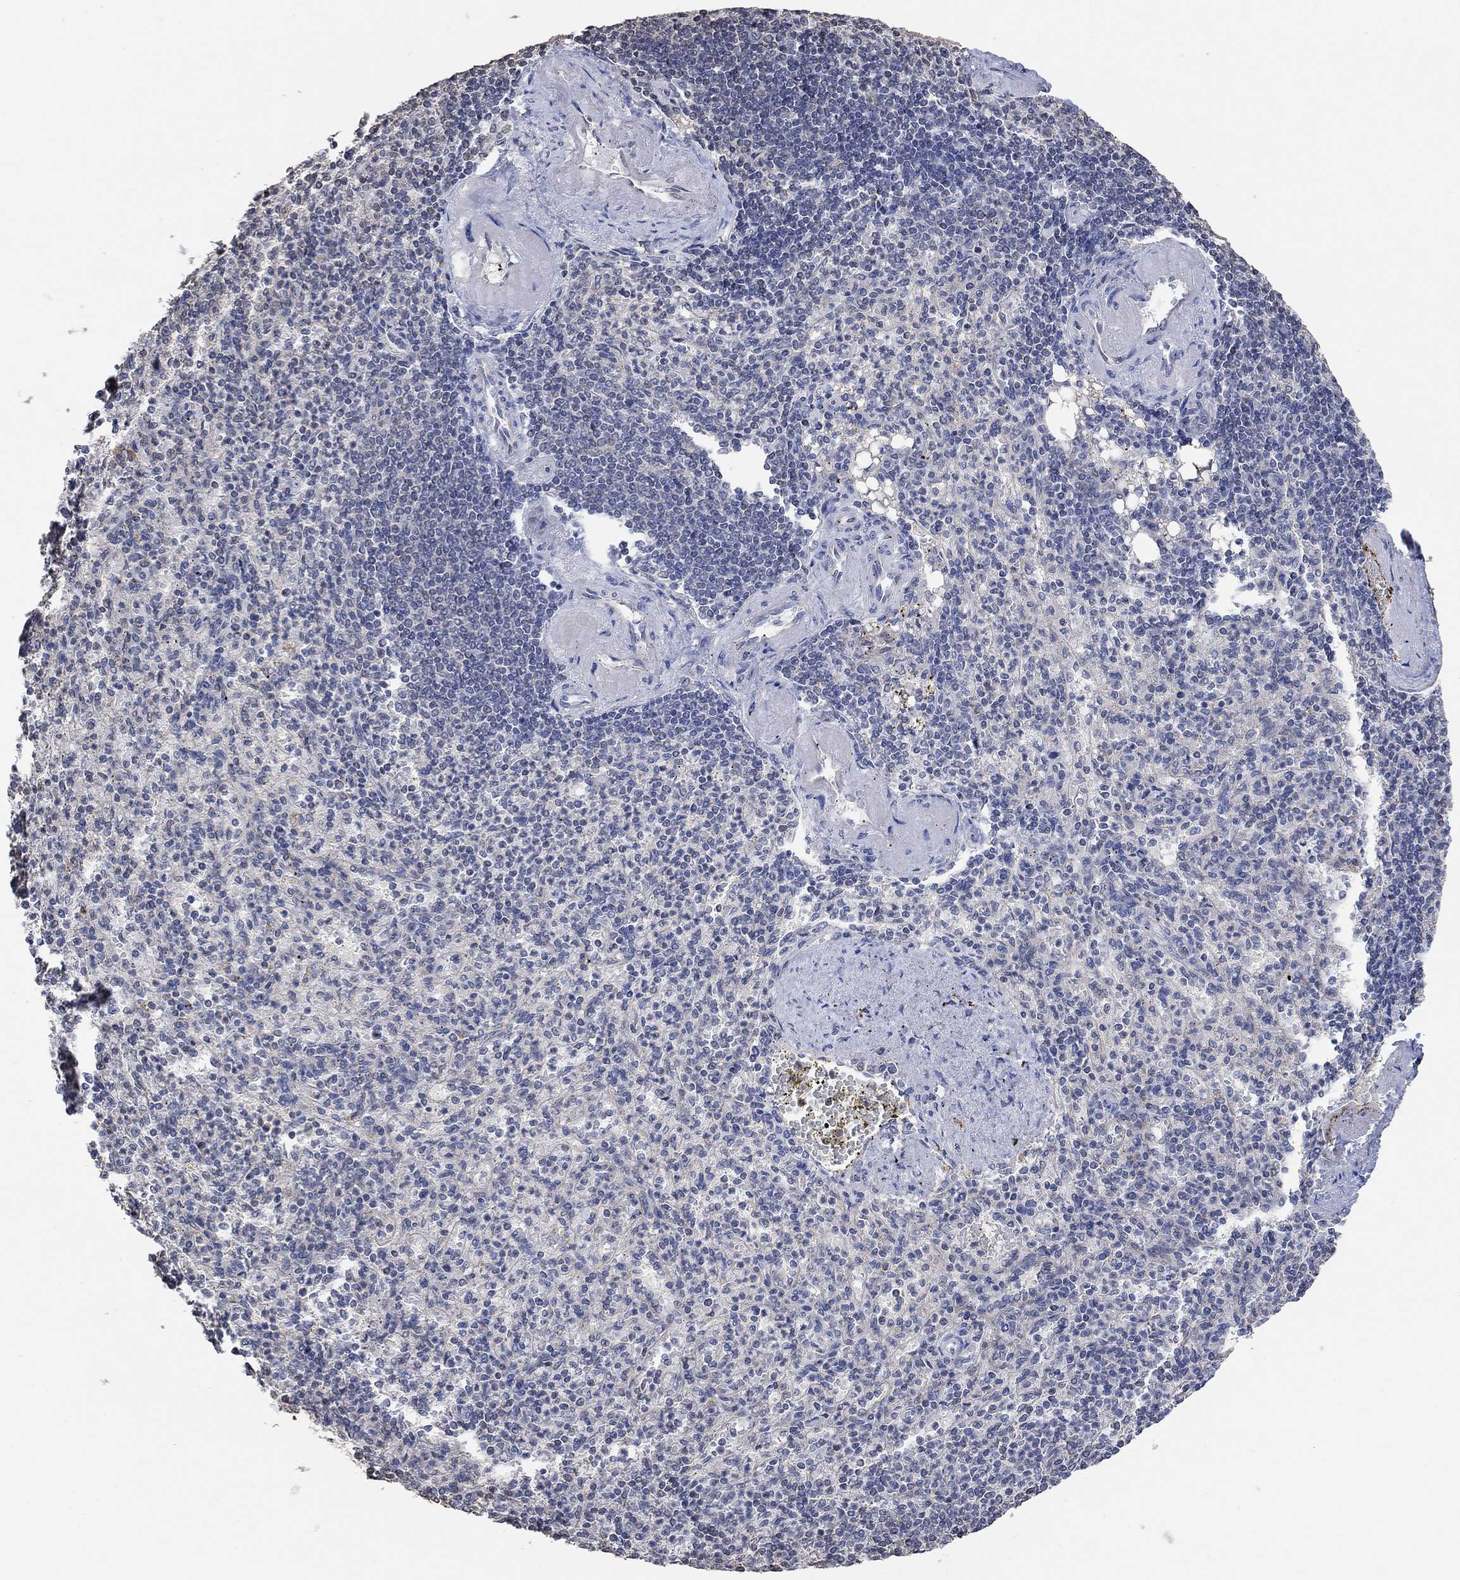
{"staining": {"intensity": "negative", "quantity": "none", "location": "none"}, "tissue": "spleen", "cell_type": "Cells in red pulp", "image_type": "normal", "snomed": [{"axis": "morphology", "description": "Normal tissue, NOS"}, {"axis": "topography", "description": "Spleen"}], "caption": "DAB (3,3'-diaminobenzidine) immunohistochemical staining of unremarkable spleen exhibits no significant expression in cells in red pulp. The staining was performed using DAB to visualize the protein expression in brown, while the nuclei were stained in blue with hematoxylin (Magnification: 20x).", "gene": "UNC5B", "patient": {"sex": "female", "age": 74}}